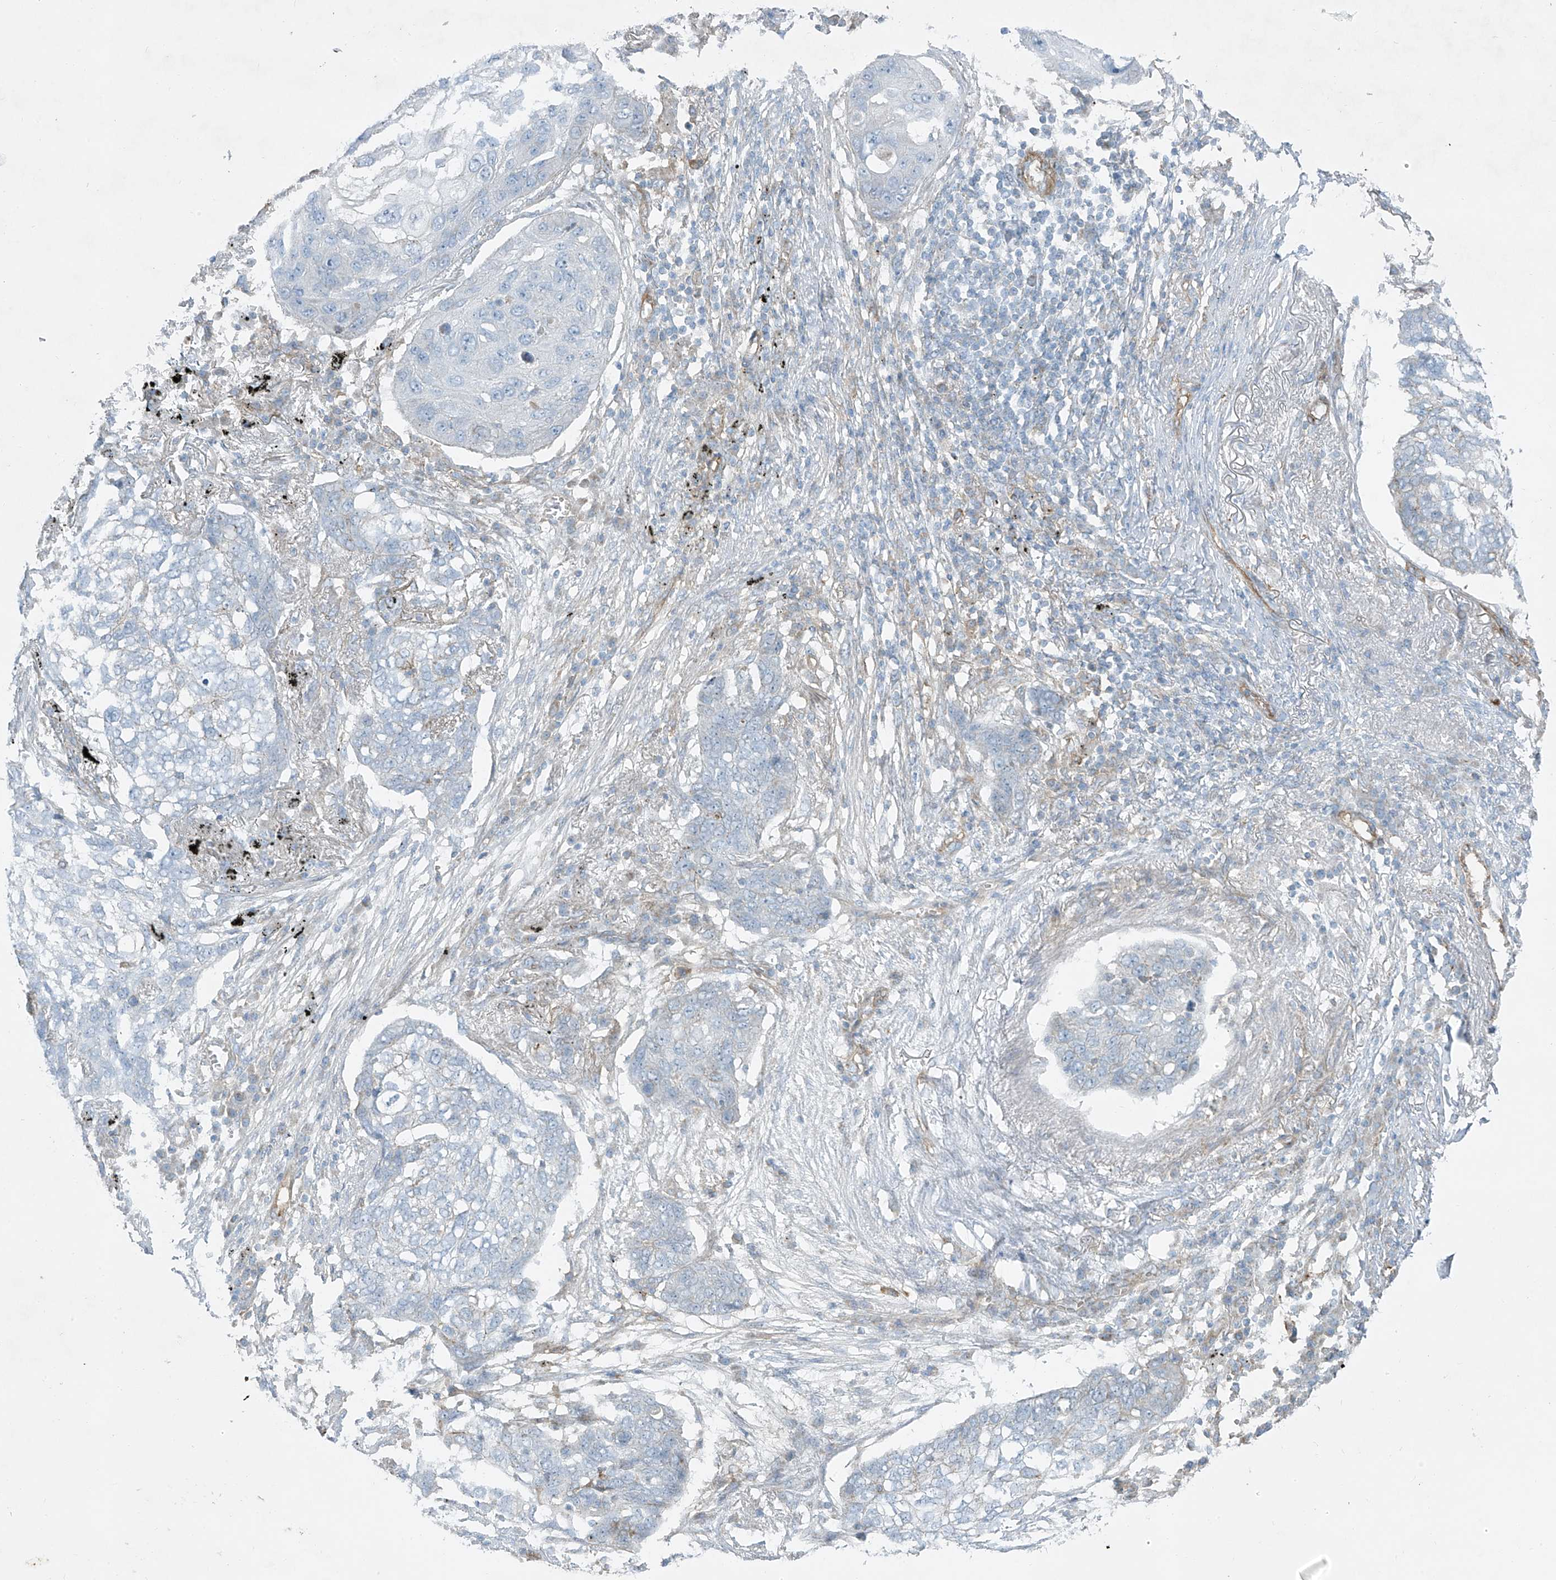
{"staining": {"intensity": "negative", "quantity": "none", "location": "none"}, "tissue": "lung cancer", "cell_type": "Tumor cells", "image_type": "cancer", "snomed": [{"axis": "morphology", "description": "Squamous cell carcinoma, NOS"}, {"axis": "topography", "description": "Lung"}], "caption": "DAB (3,3'-diaminobenzidine) immunohistochemical staining of human lung squamous cell carcinoma demonstrates no significant staining in tumor cells. The staining was performed using DAB (3,3'-diaminobenzidine) to visualize the protein expression in brown, while the nuclei were stained in blue with hematoxylin (Magnification: 20x).", "gene": "VAMP5", "patient": {"sex": "female", "age": 63}}